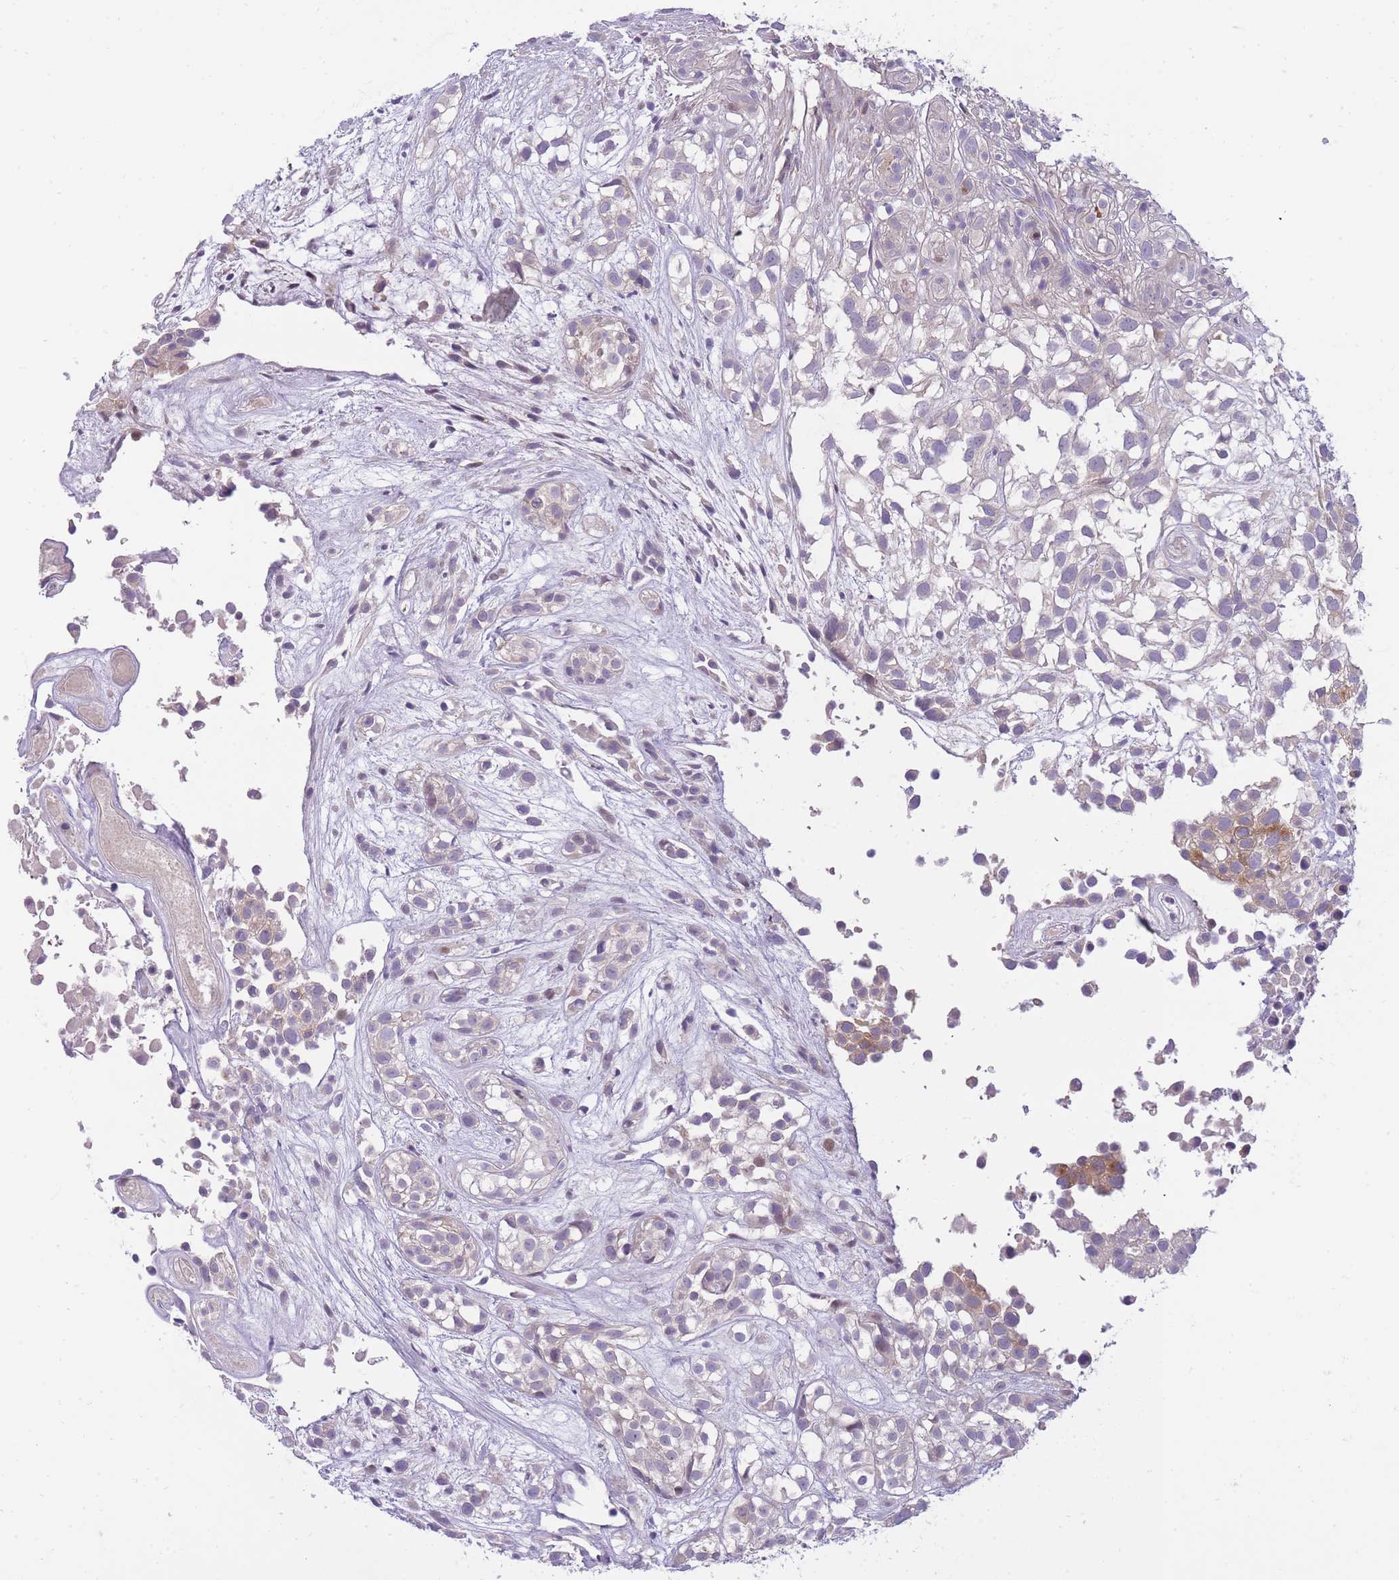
{"staining": {"intensity": "moderate", "quantity": "<25%", "location": "cytoplasmic/membranous"}, "tissue": "urothelial cancer", "cell_type": "Tumor cells", "image_type": "cancer", "snomed": [{"axis": "morphology", "description": "Urothelial carcinoma, High grade"}, {"axis": "topography", "description": "Urinary bladder"}], "caption": "DAB (3,3'-diaminobenzidine) immunohistochemical staining of human high-grade urothelial carcinoma displays moderate cytoplasmic/membranous protein expression in about <25% of tumor cells.", "gene": "CRYGN", "patient": {"sex": "male", "age": 56}}